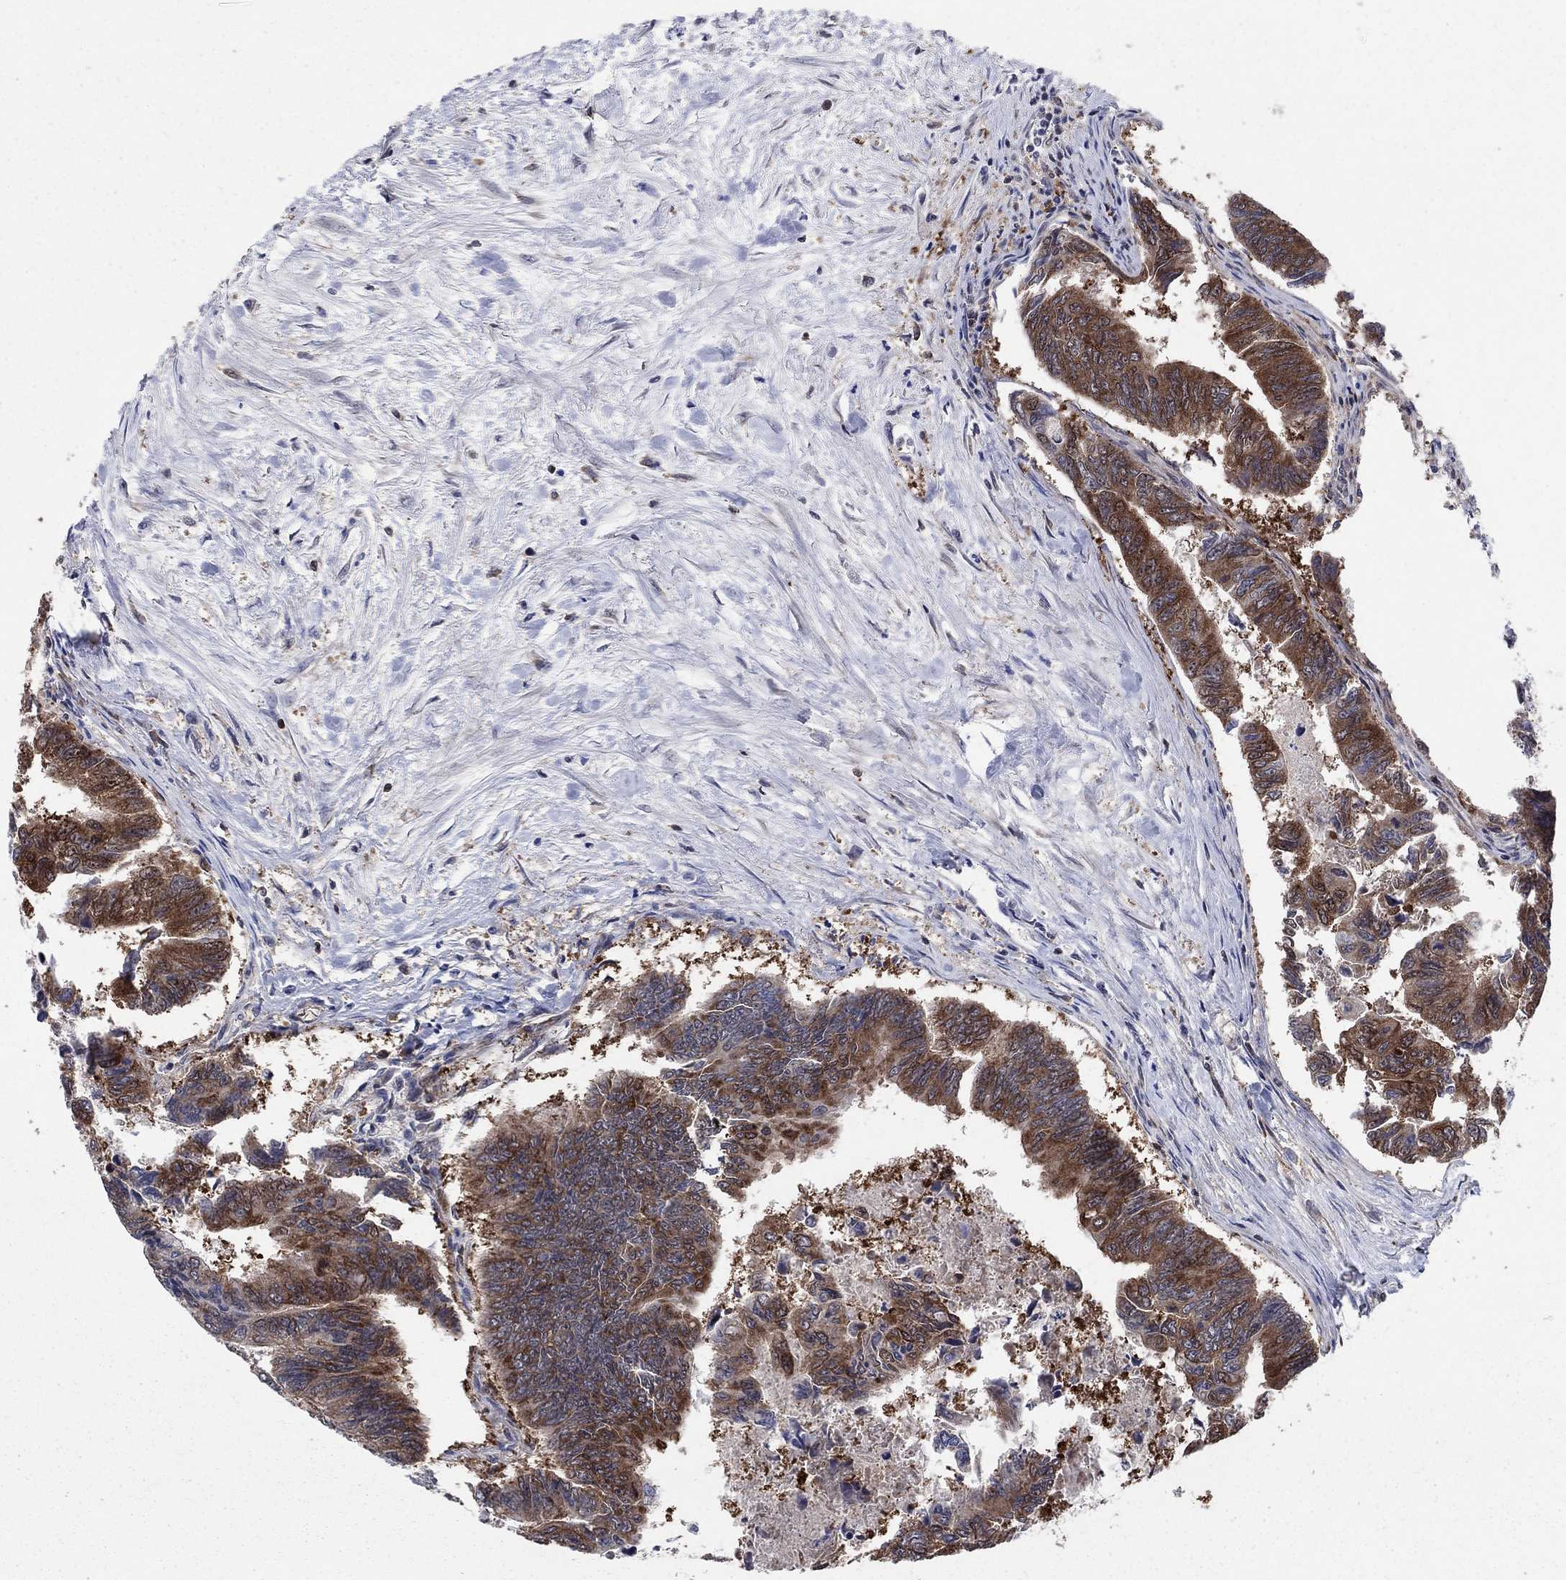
{"staining": {"intensity": "strong", "quantity": "25%-75%", "location": "cytoplasmic/membranous"}, "tissue": "colorectal cancer", "cell_type": "Tumor cells", "image_type": "cancer", "snomed": [{"axis": "morphology", "description": "Adenocarcinoma, NOS"}, {"axis": "topography", "description": "Colon"}], "caption": "Tumor cells display high levels of strong cytoplasmic/membranous staining in about 25%-75% of cells in colorectal adenocarcinoma.", "gene": "CACYBP", "patient": {"sex": "female", "age": 65}}